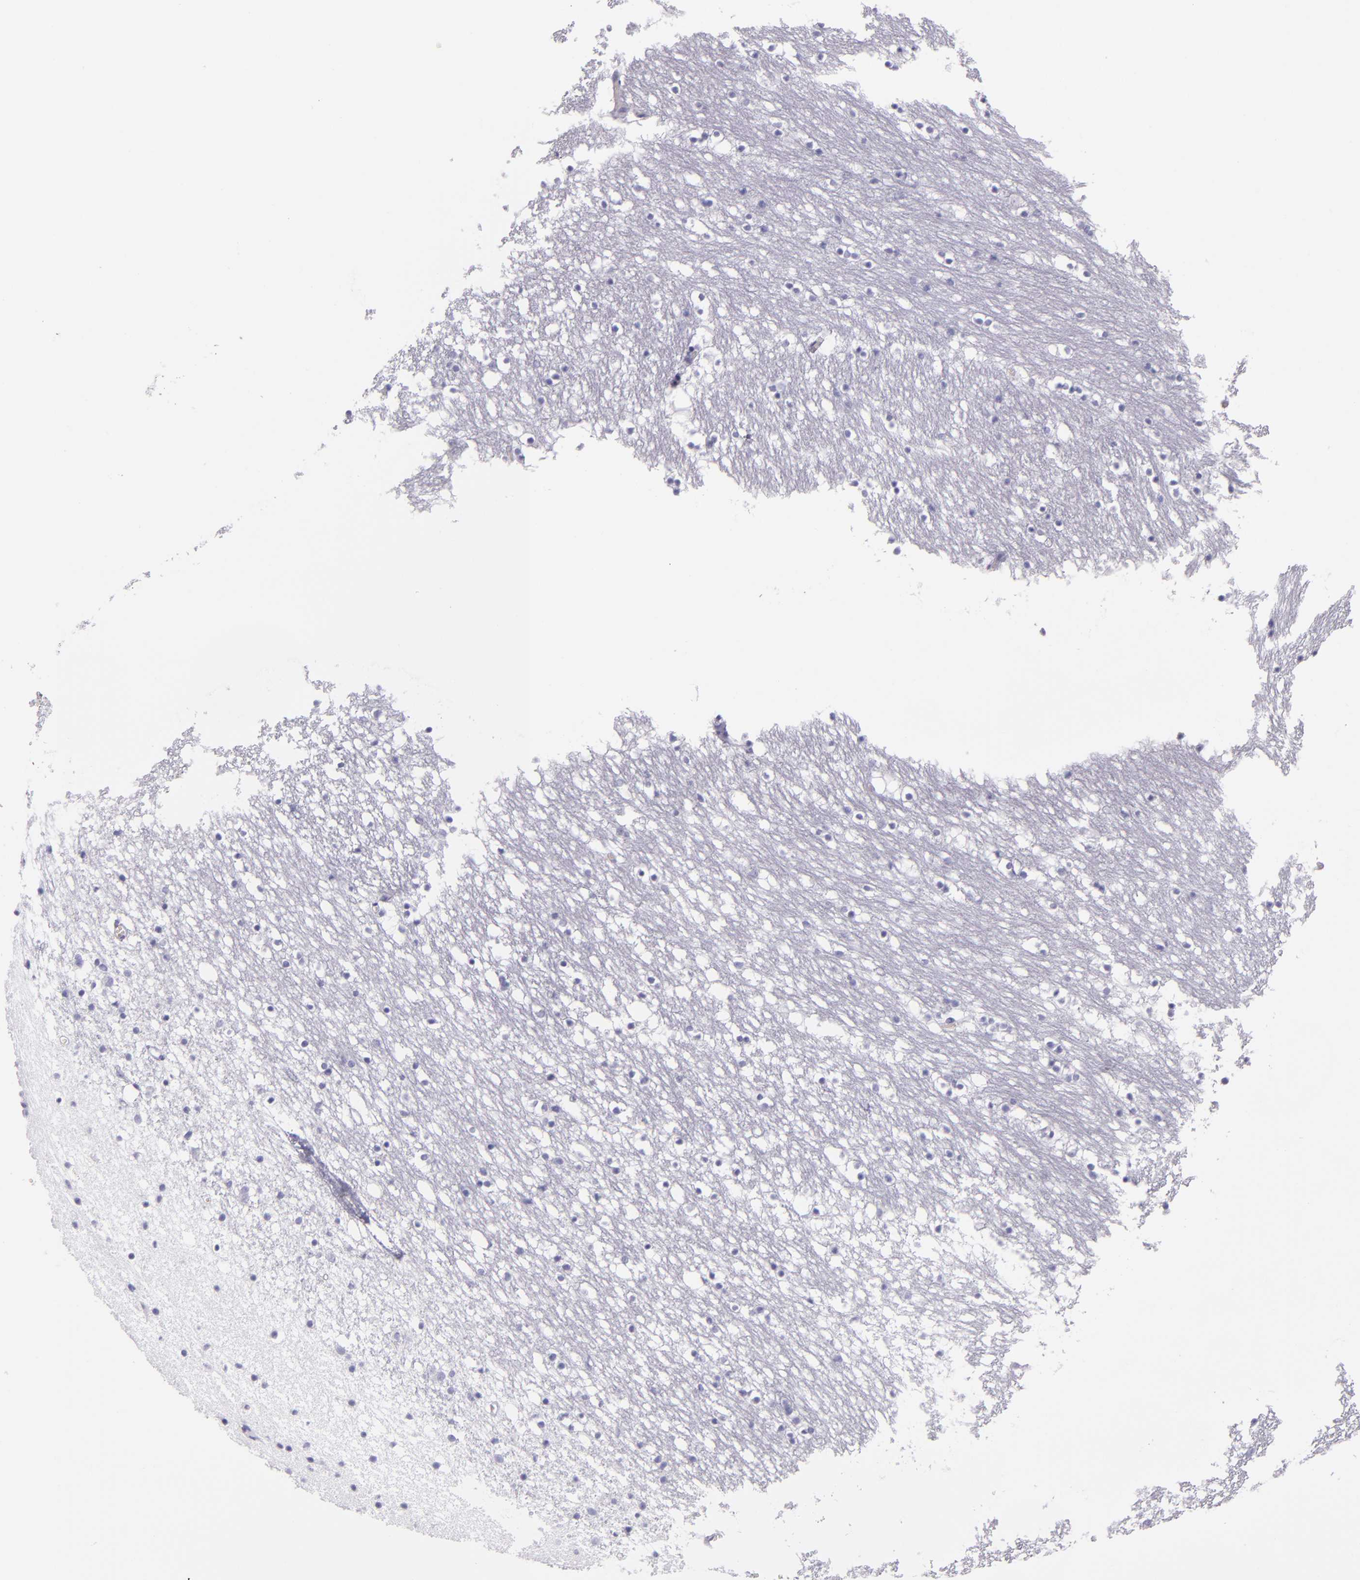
{"staining": {"intensity": "negative", "quantity": "none", "location": "none"}, "tissue": "caudate", "cell_type": "Glial cells", "image_type": "normal", "snomed": [{"axis": "morphology", "description": "Normal tissue, NOS"}, {"axis": "topography", "description": "Lateral ventricle wall"}], "caption": "DAB (3,3'-diaminobenzidine) immunohistochemical staining of normal caudate displays no significant expression in glial cells.", "gene": "CR2", "patient": {"sex": "male", "age": 45}}